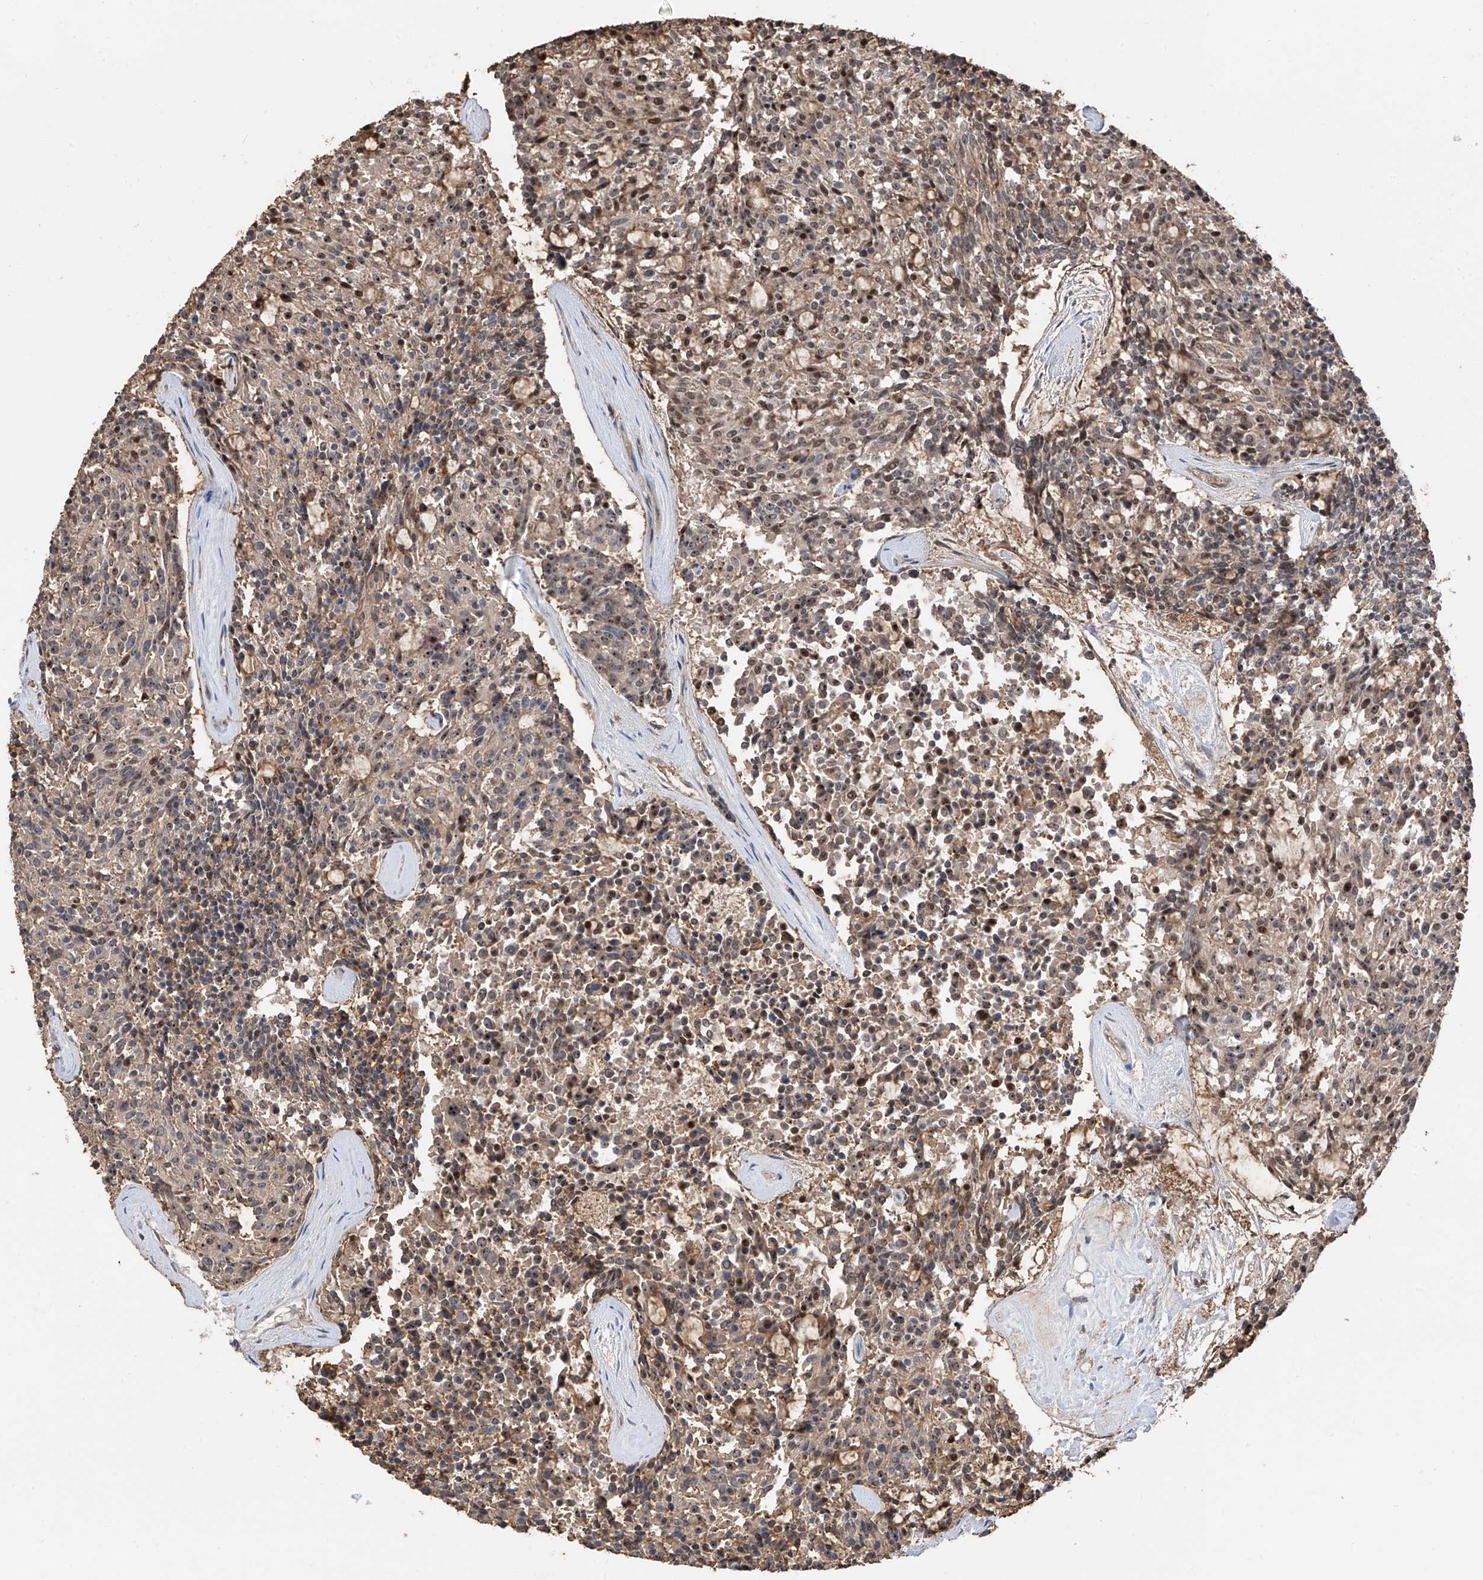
{"staining": {"intensity": "weak", "quantity": "25%-75%", "location": "cytoplasmic/membranous,nuclear"}, "tissue": "carcinoid", "cell_type": "Tumor cells", "image_type": "cancer", "snomed": [{"axis": "morphology", "description": "Carcinoid, malignant, NOS"}, {"axis": "topography", "description": "Pancreas"}], "caption": "The immunohistochemical stain shows weak cytoplasmic/membranous and nuclear positivity in tumor cells of carcinoid tissue.", "gene": "C1orf131", "patient": {"sex": "female", "age": 54}}